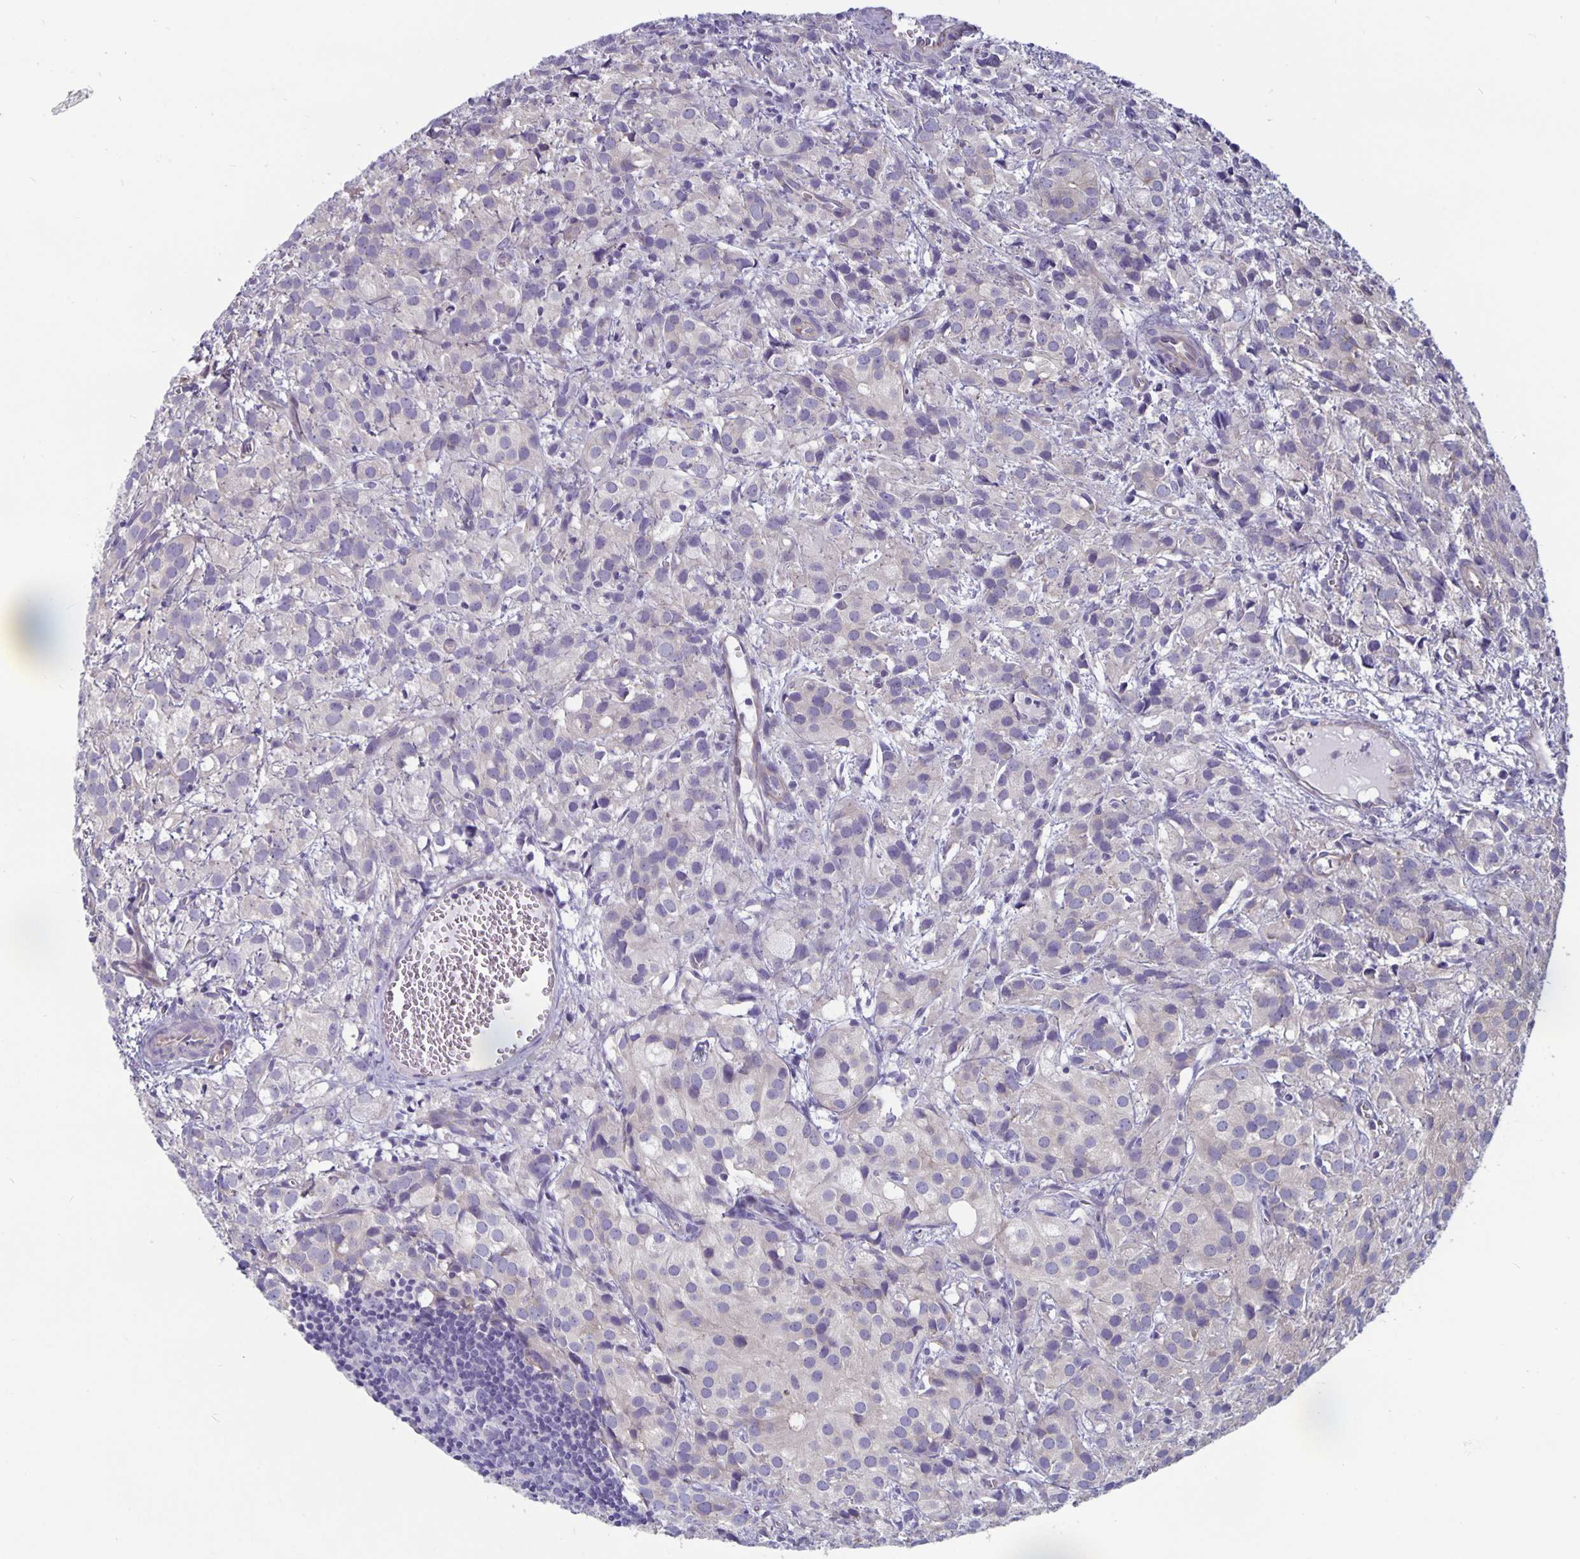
{"staining": {"intensity": "negative", "quantity": "none", "location": "none"}, "tissue": "prostate cancer", "cell_type": "Tumor cells", "image_type": "cancer", "snomed": [{"axis": "morphology", "description": "Adenocarcinoma, High grade"}, {"axis": "topography", "description": "Prostate"}], "caption": "An image of prostate high-grade adenocarcinoma stained for a protein exhibits no brown staining in tumor cells.", "gene": "PLCB3", "patient": {"sex": "male", "age": 86}}